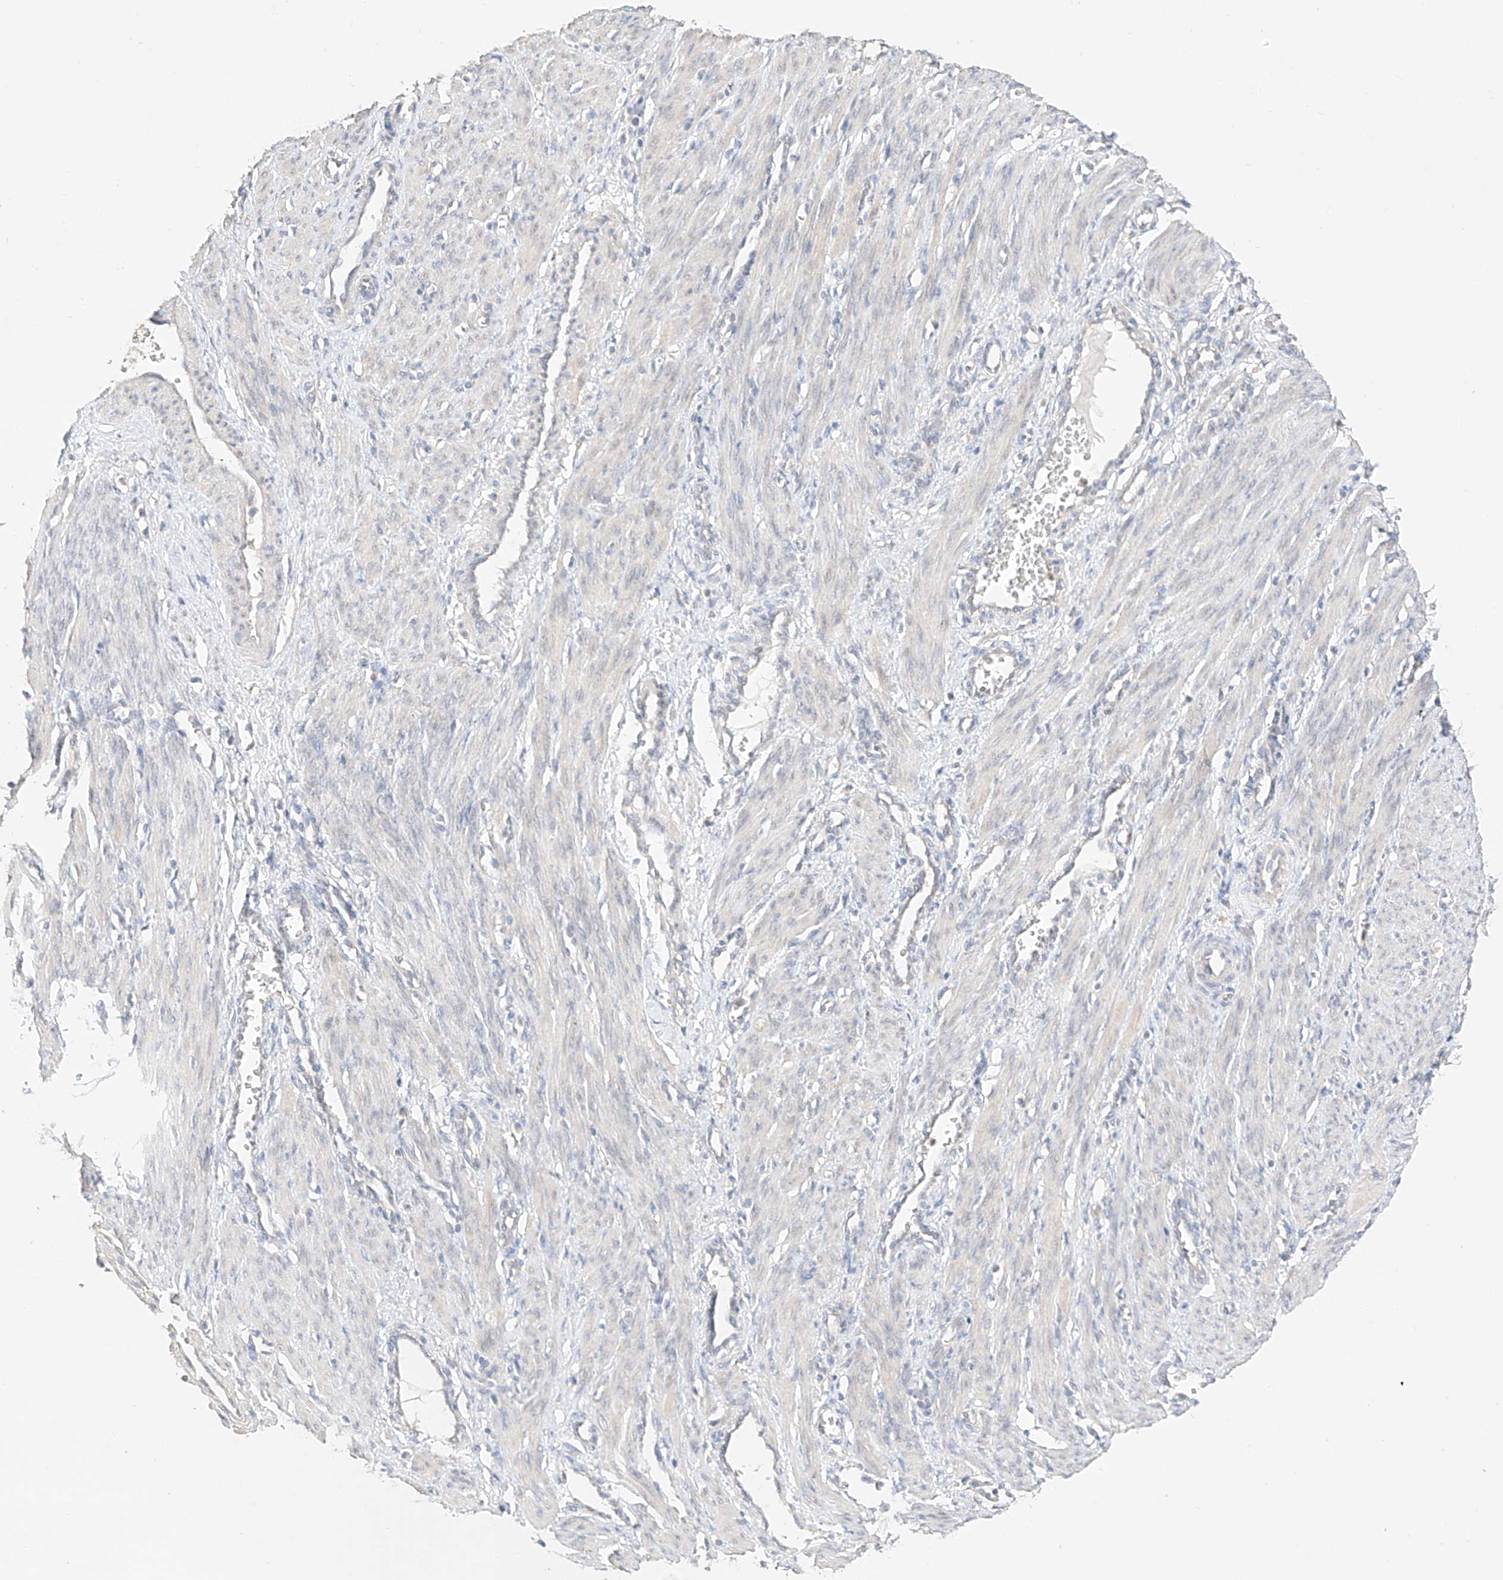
{"staining": {"intensity": "weak", "quantity": "<25%", "location": "nuclear"}, "tissue": "smooth muscle", "cell_type": "Smooth muscle cells", "image_type": "normal", "snomed": [{"axis": "morphology", "description": "Normal tissue, NOS"}, {"axis": "topography", "description": "Endometrium"}], "caption": "Immunohistochemistry (IHC) micrograph of normal smooth muscle: smooth muscle stained with DAB reveals no significant protein staining in smooth muscle cells. (DAB immunohistochemistry (IHC) visualized using brightfield microscopy, high magnification).", "gene": "APIP", "patient": {"sex": "female", "age": 33}}